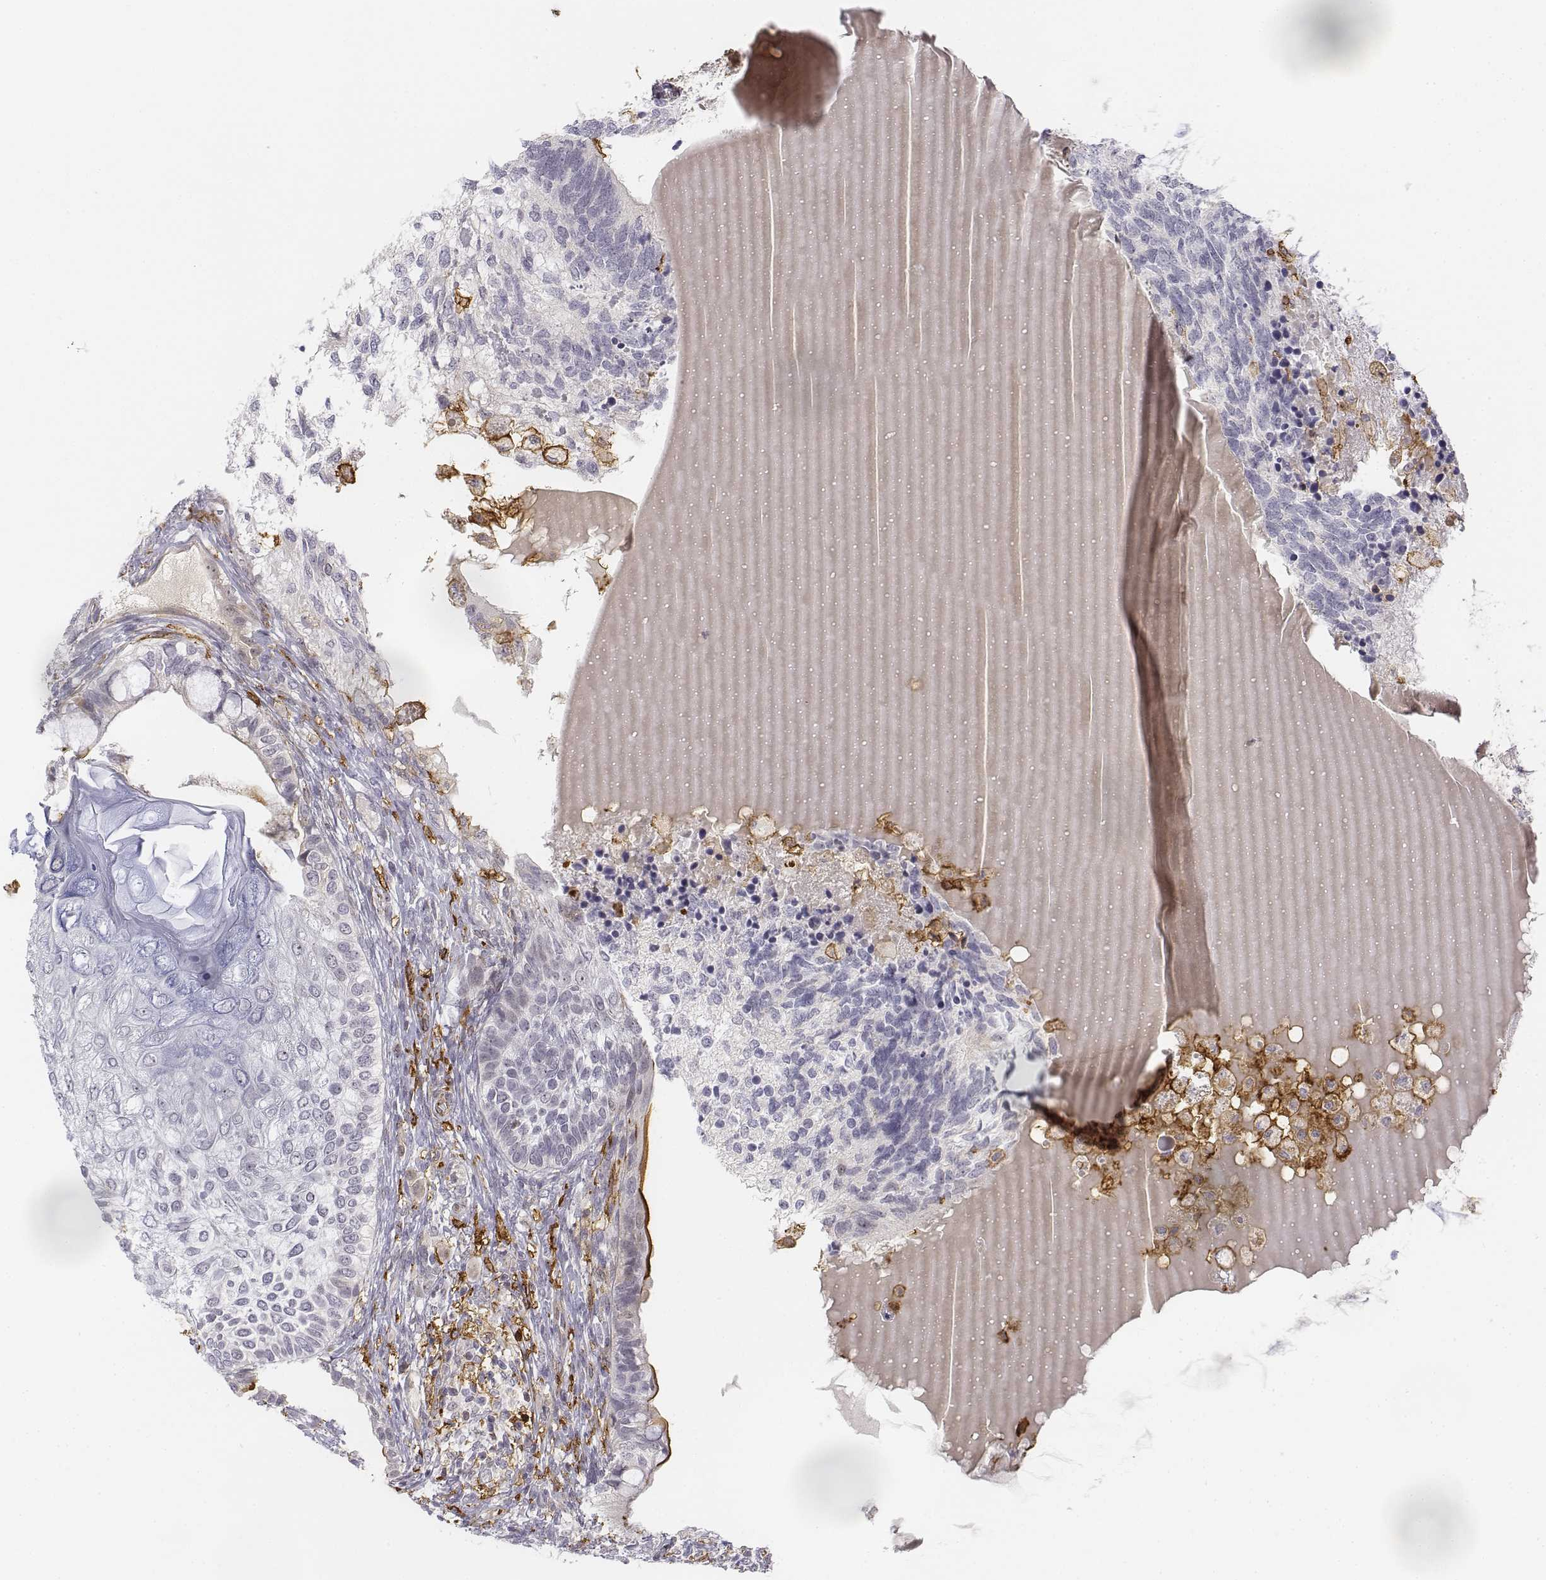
{"staining": {"intensity": "negative", "quantity": "none", "location": "none"}, "tissue": "testis cancer", "cell_type": "Tumor cells", "image_type": "cancer", "snomed": [{"axis": "morphology", "description": "Seminoma, NOS"}, {"axis": "morphology", "description": "Carcinoma, Embryonal, NOS"}, {"axis": "topography", "description": "Testis"}], "caption": "The immunohistochemistry (IHC) image has no significant positivity in tumor cells of seminoma (testis) tissue.", "gene": "CD14", "patient": {"sex": "male", "age": 41}}